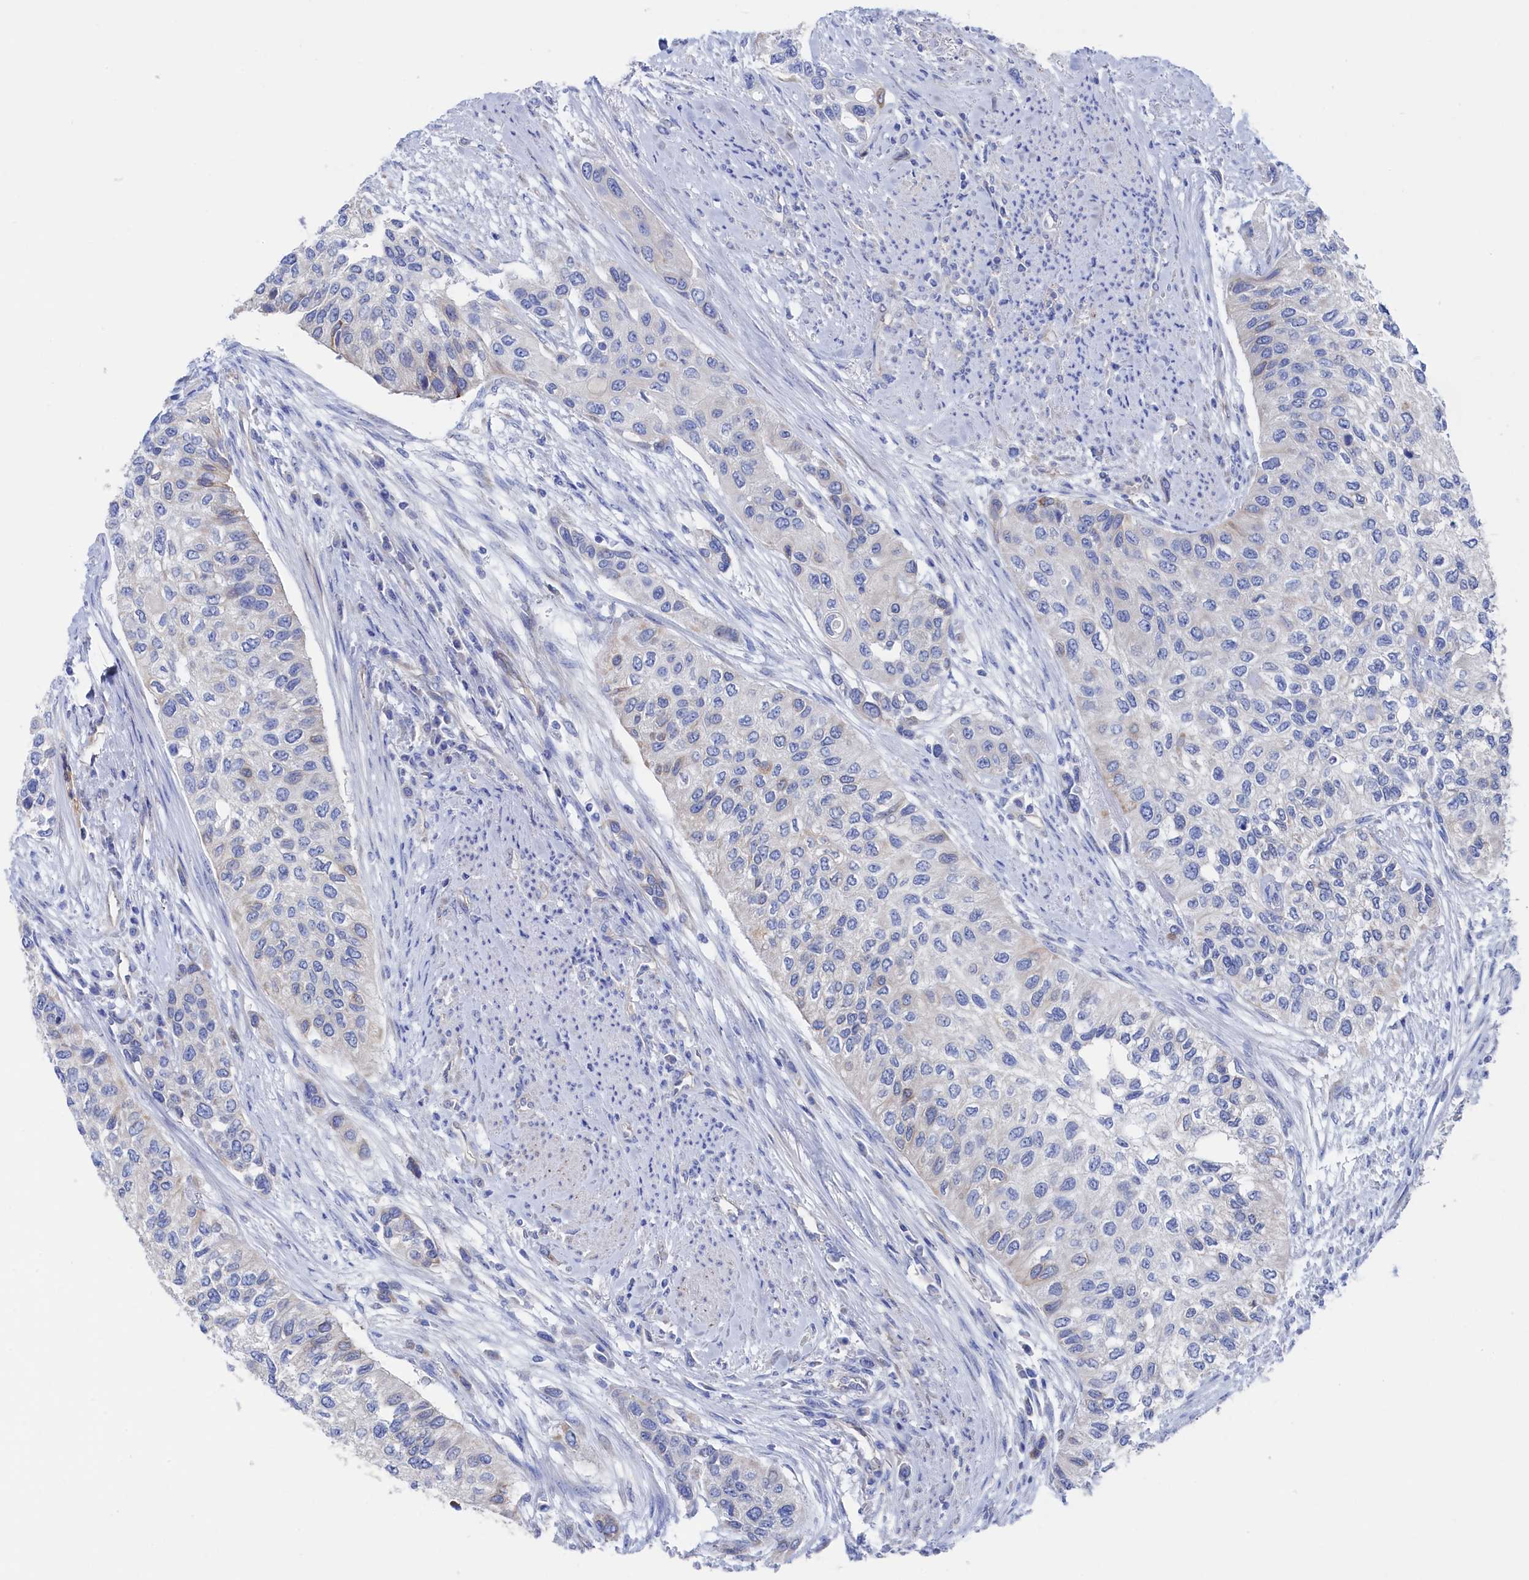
{"staining": {"intensity": "negative", "quantity": "none", "location": "none"}, "tissue": "urothelial cancer", "cell_type": "Tumor cells", "image_type": "cancer", "snomed": [{"axis": "morphology", "description": "Normal tissue, NOS"}, {"axis": "morphology", "description": "Urothelial carcinoma, High grade"}, {"axis": "topography", "description": "Vascular tissue"}, {"axis": "topography", "description": "Urinary bladder"}], "caption": "This is an immunohistochemistry micrograph of human urothelial carcinoma (high-grade). There is no positivity in tumor cells.", "gene": "TMOD2", "patient": {"sex": "female", "age": 56}}